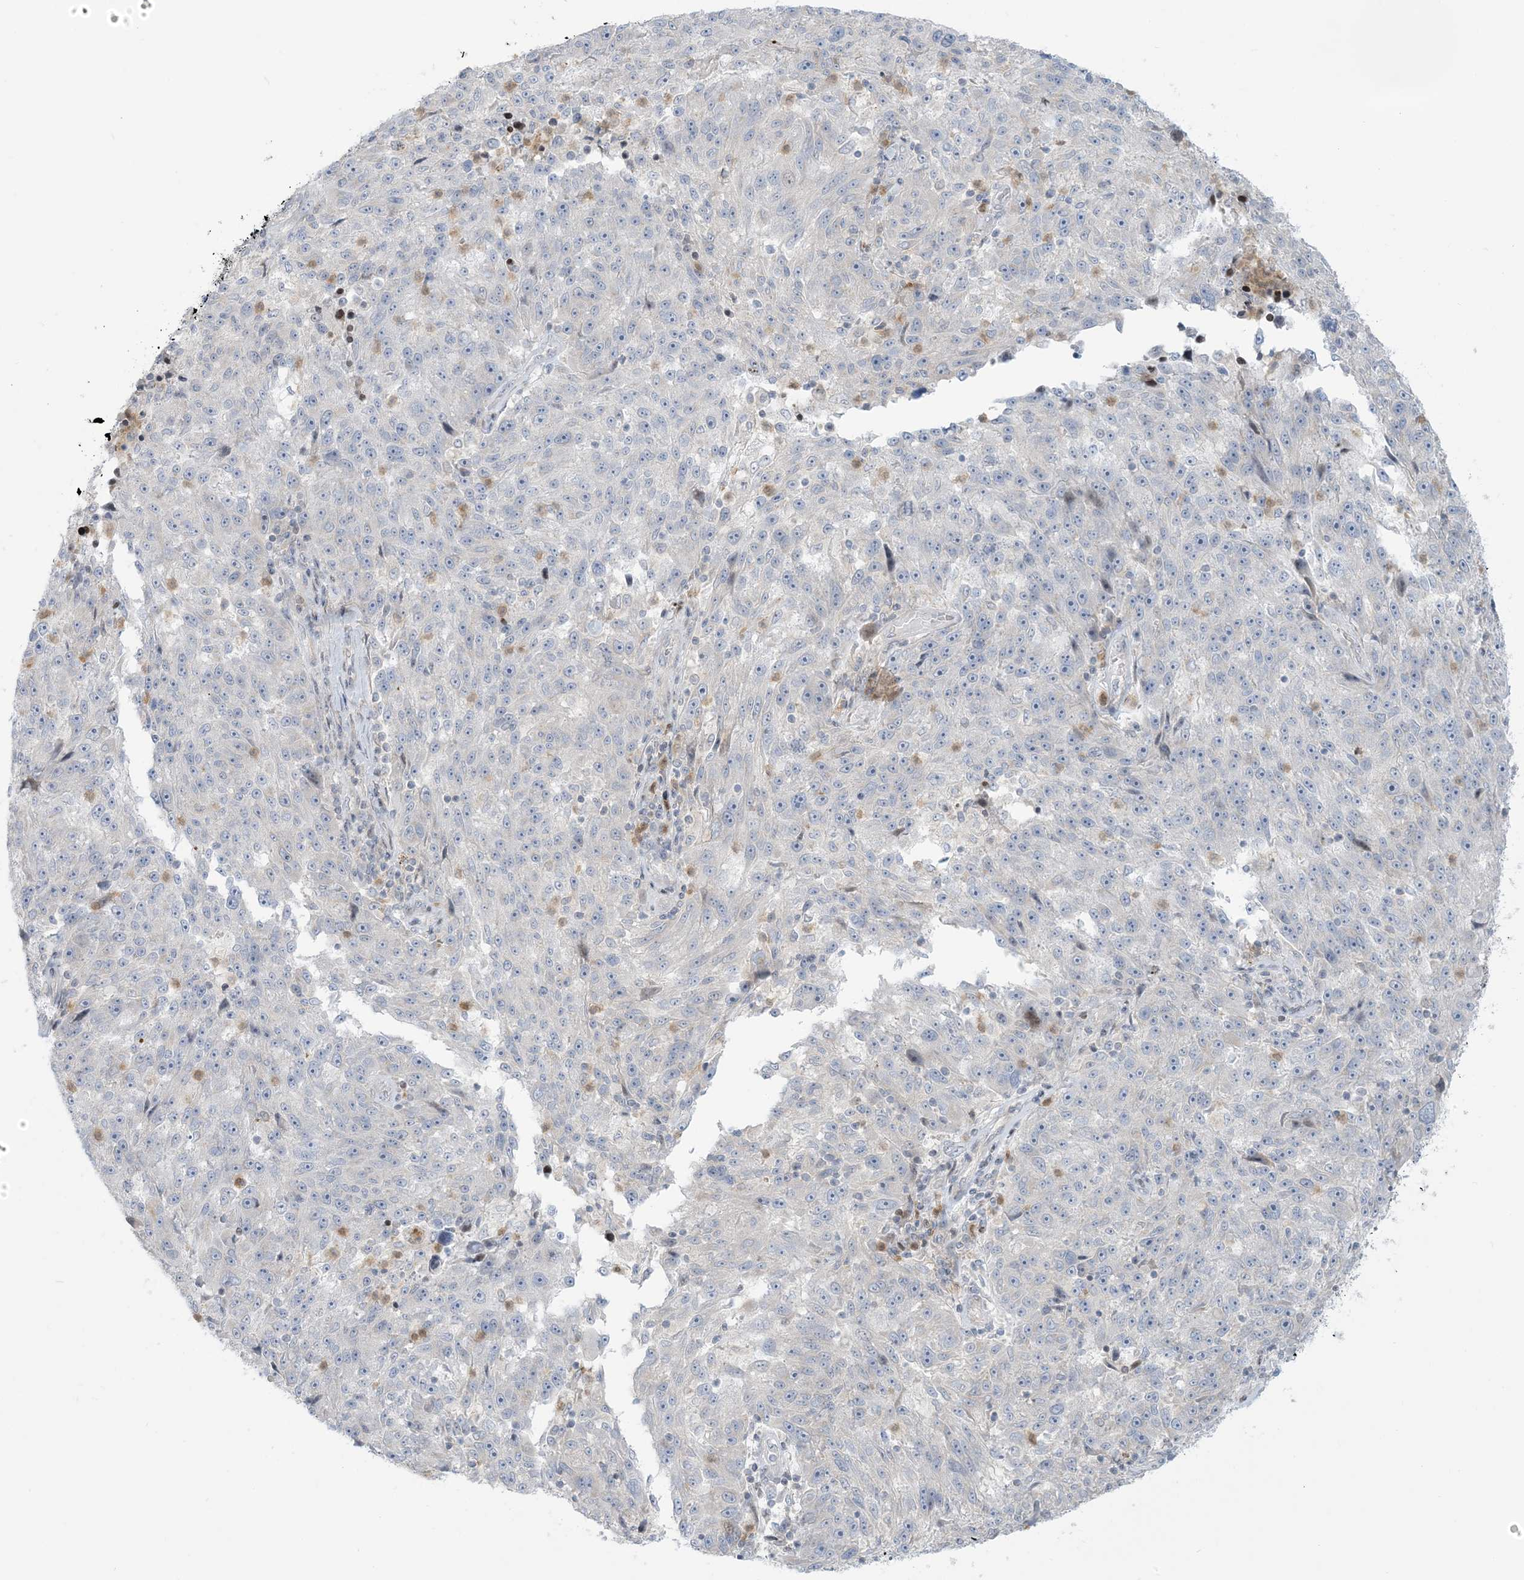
{"staining": {"intensity": "negative", "quantity": "none", "location": "none"}, "tissue": "melanoma", "cell_type": "Tumor cells", "image_type": "cancer", "snomed": [{"axis": "morphology", "description": "Malignant melanoma, NOS"}, {"axis": "topography", "description": "Skin"}], "caption": "Melanoma stained for a protein using immunohistochemistry (IHC) shows no staining tumor cells.", "gene": "AFTPH", "patient": {"sex": "male", "age": 53}}